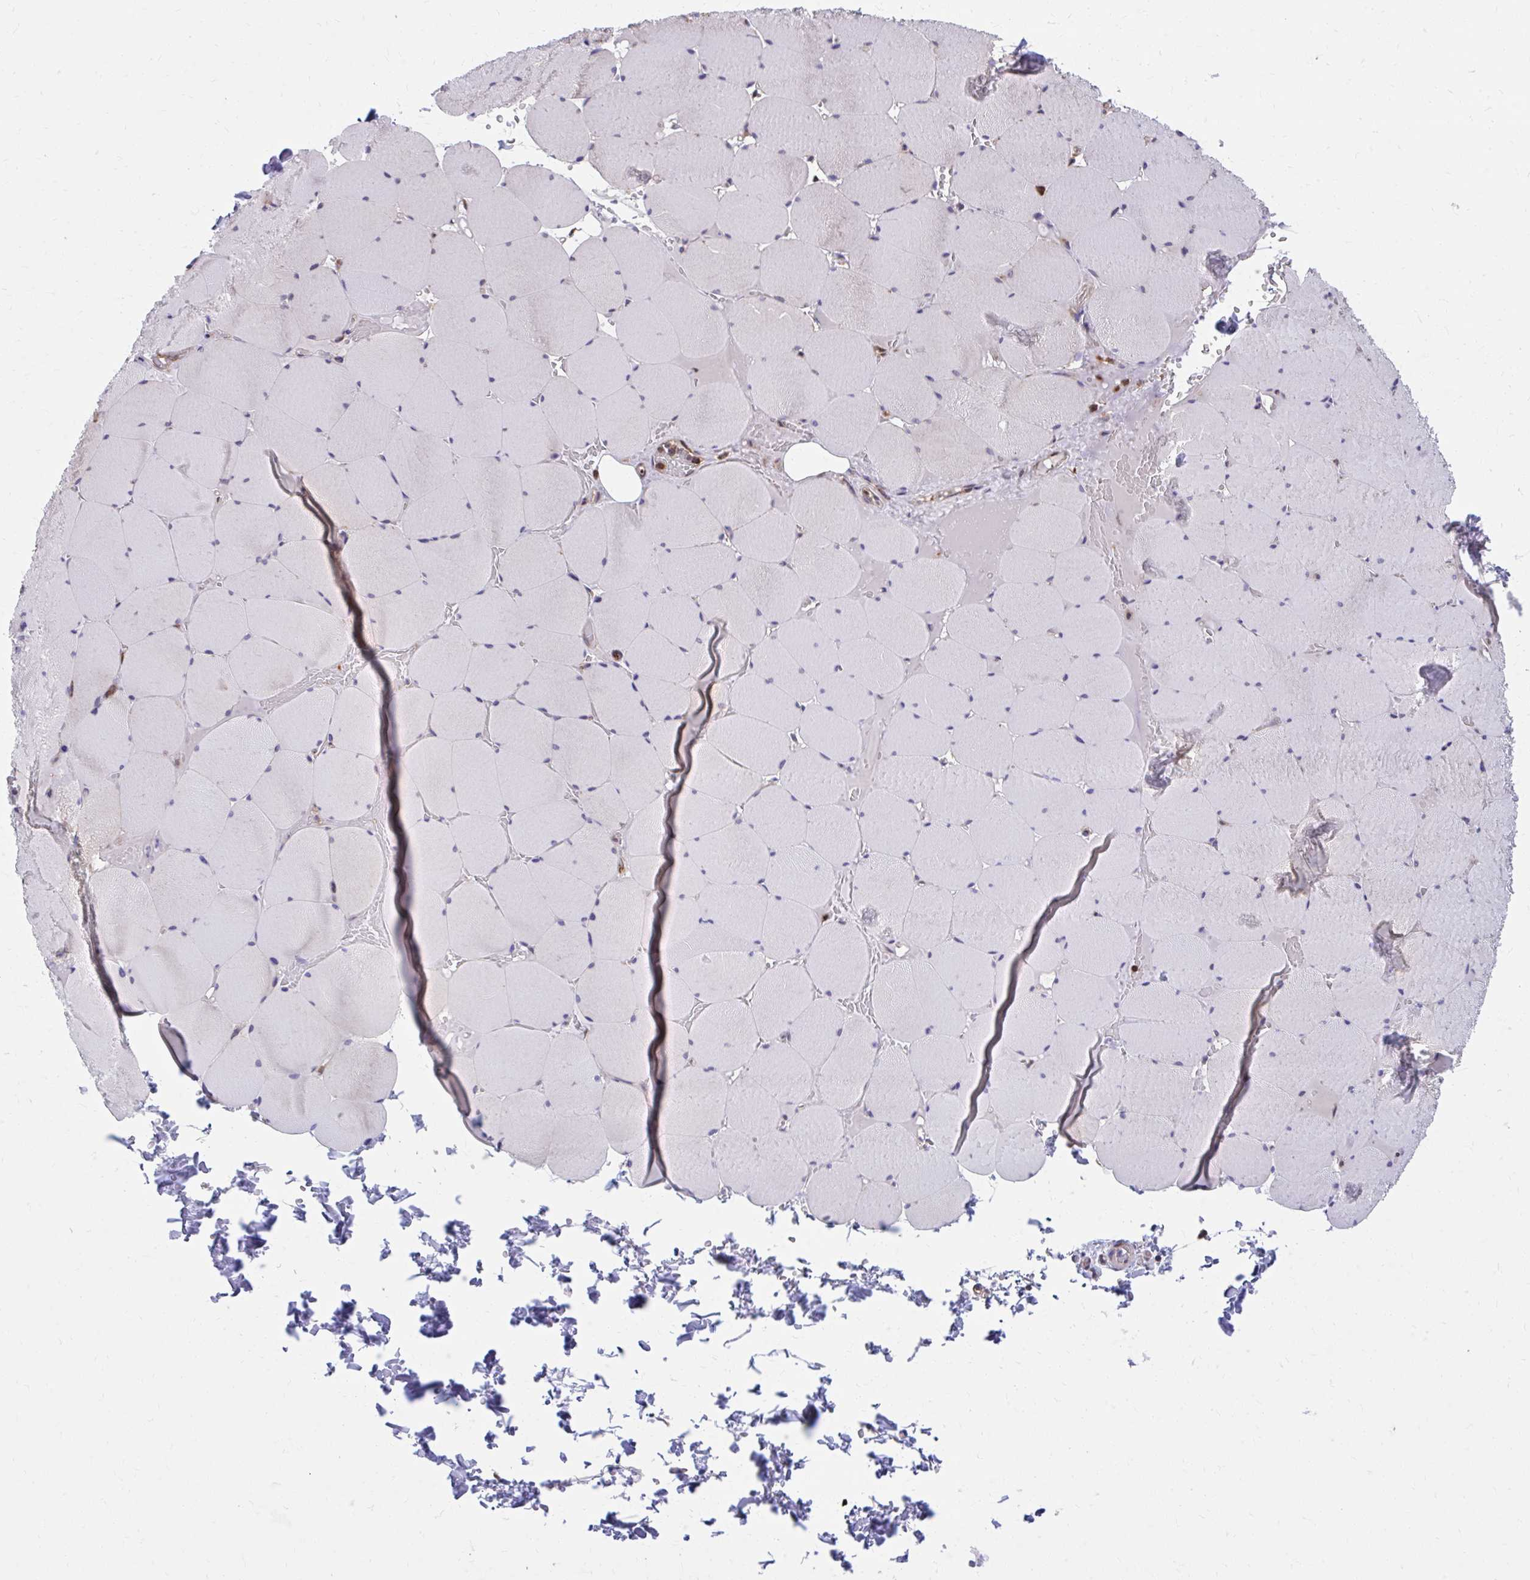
{"staining": {"intensity": "negative", "quantity": "none", "location": "none"}, "tissue": "skeletal muscle", "cell_type": "Myocytes", "image_type": "normal", "snomed": [{"axis": "morphology", "description": "Normal tissue, NOS"}, {"axis": "topography", "description": "Skeletal muscle"}, {"axis": "topography", "description": "Head-Neck"}], "caption": "Skeletal muscle stained for a protein using IHC exhibits no positivity myocytes.", "gene": "ZNF778", "patient": {"sex": "male", "age": 66}}